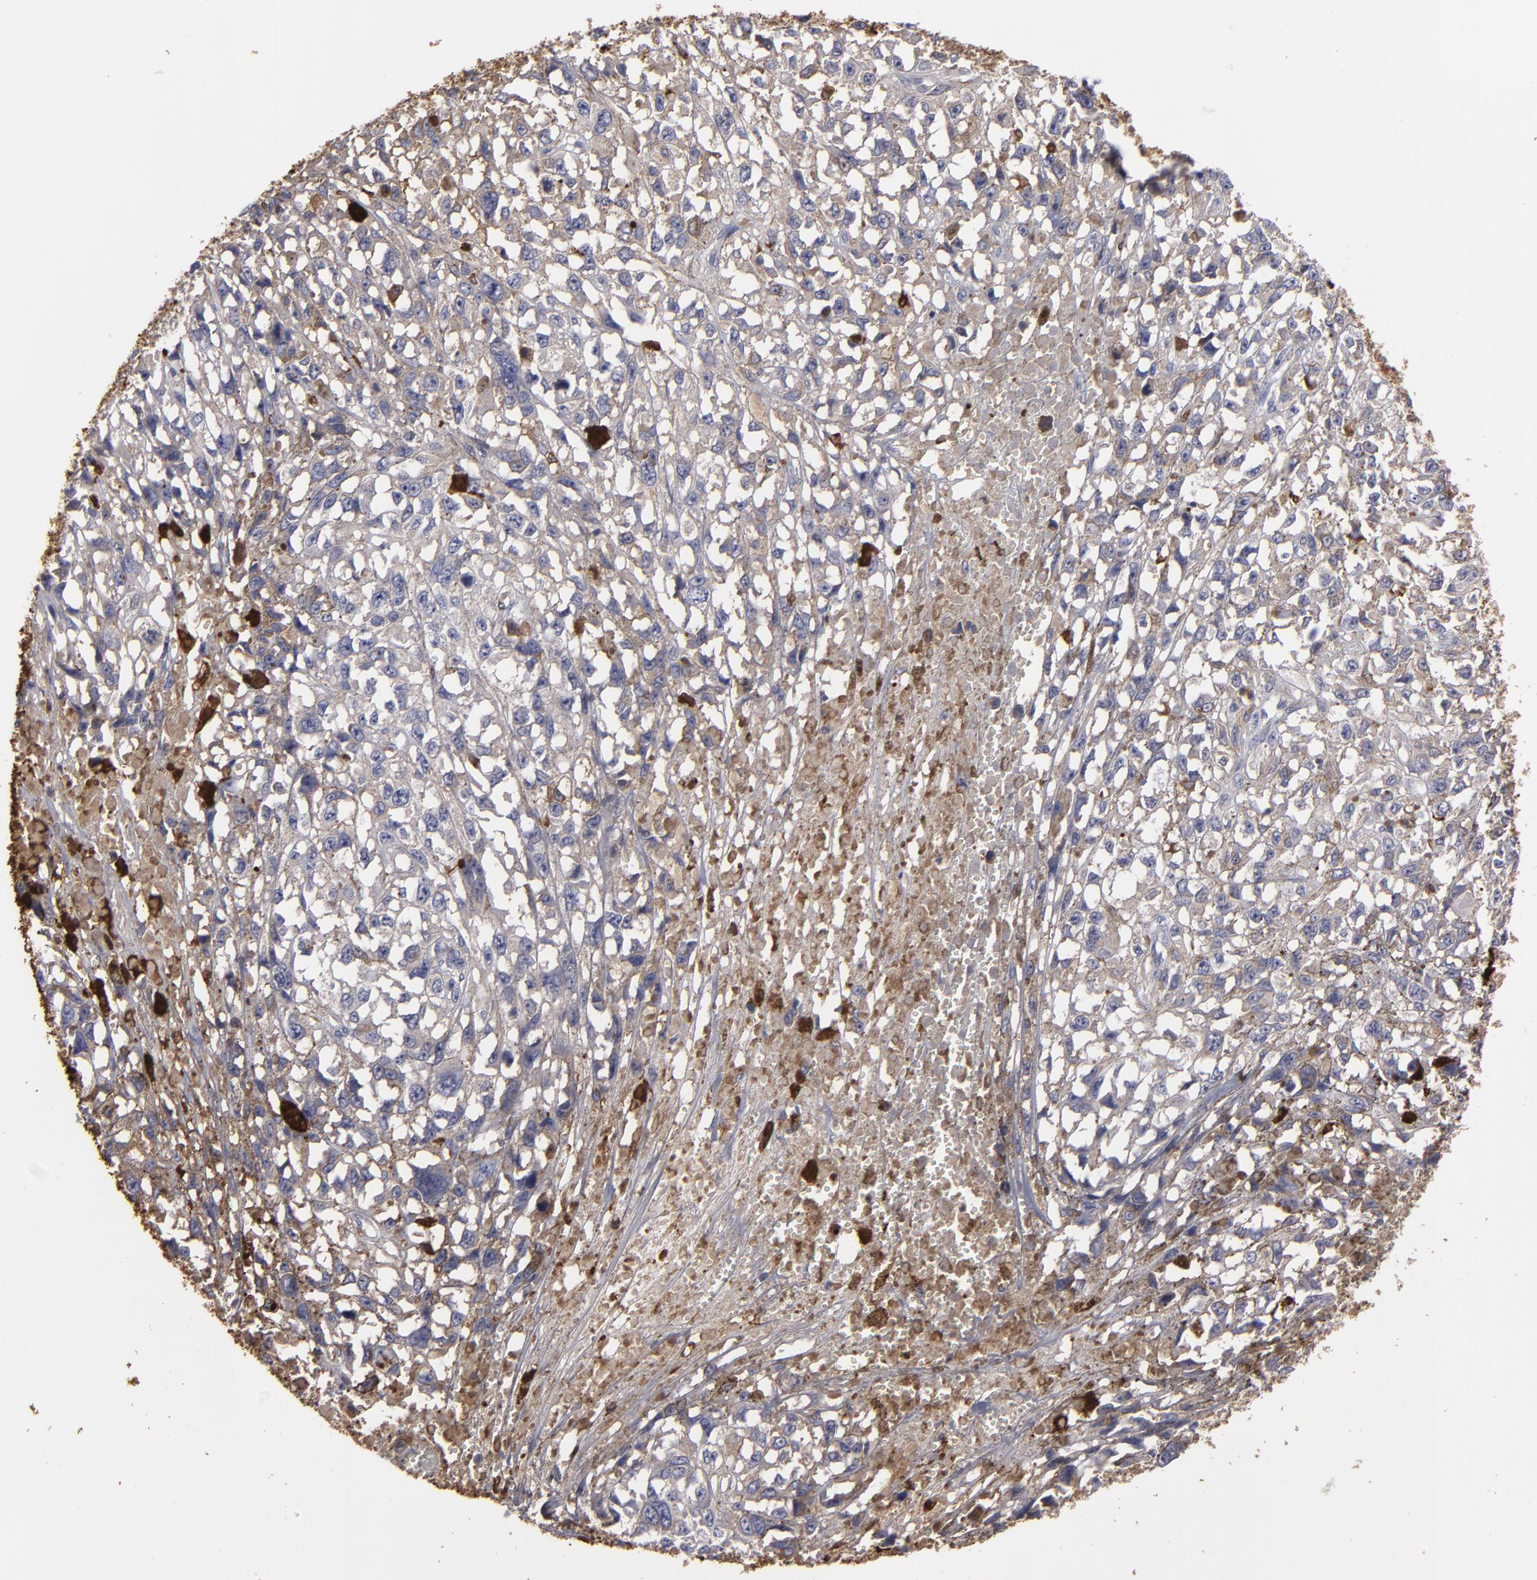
{"staining": {"intensity": "weak", "quantity": "25%-75%", "location": "cytoplasmic/membranous"}, "tissue": "melanoma", "cell_type": "Tumor cells", "image_type": "cancer", "snomed": [{"axis": "morphology", "description": "Malignant melanoma, Metastatic site"}, {"axis": "topography", "description": "Lymph node"}], "caption": "Immunohistochemistry (IHC) photomicrograph of neoplastic tissue: melanoma stained using immunohistochemistry displays low levels of weak protein expression localized specifically in the cytoplasmic/membranous of tumor cells, appearing as a cytoplasmic/membranous brown color.", "gene": "ODC1", "patient": {"sex": "male", "age": 59}}